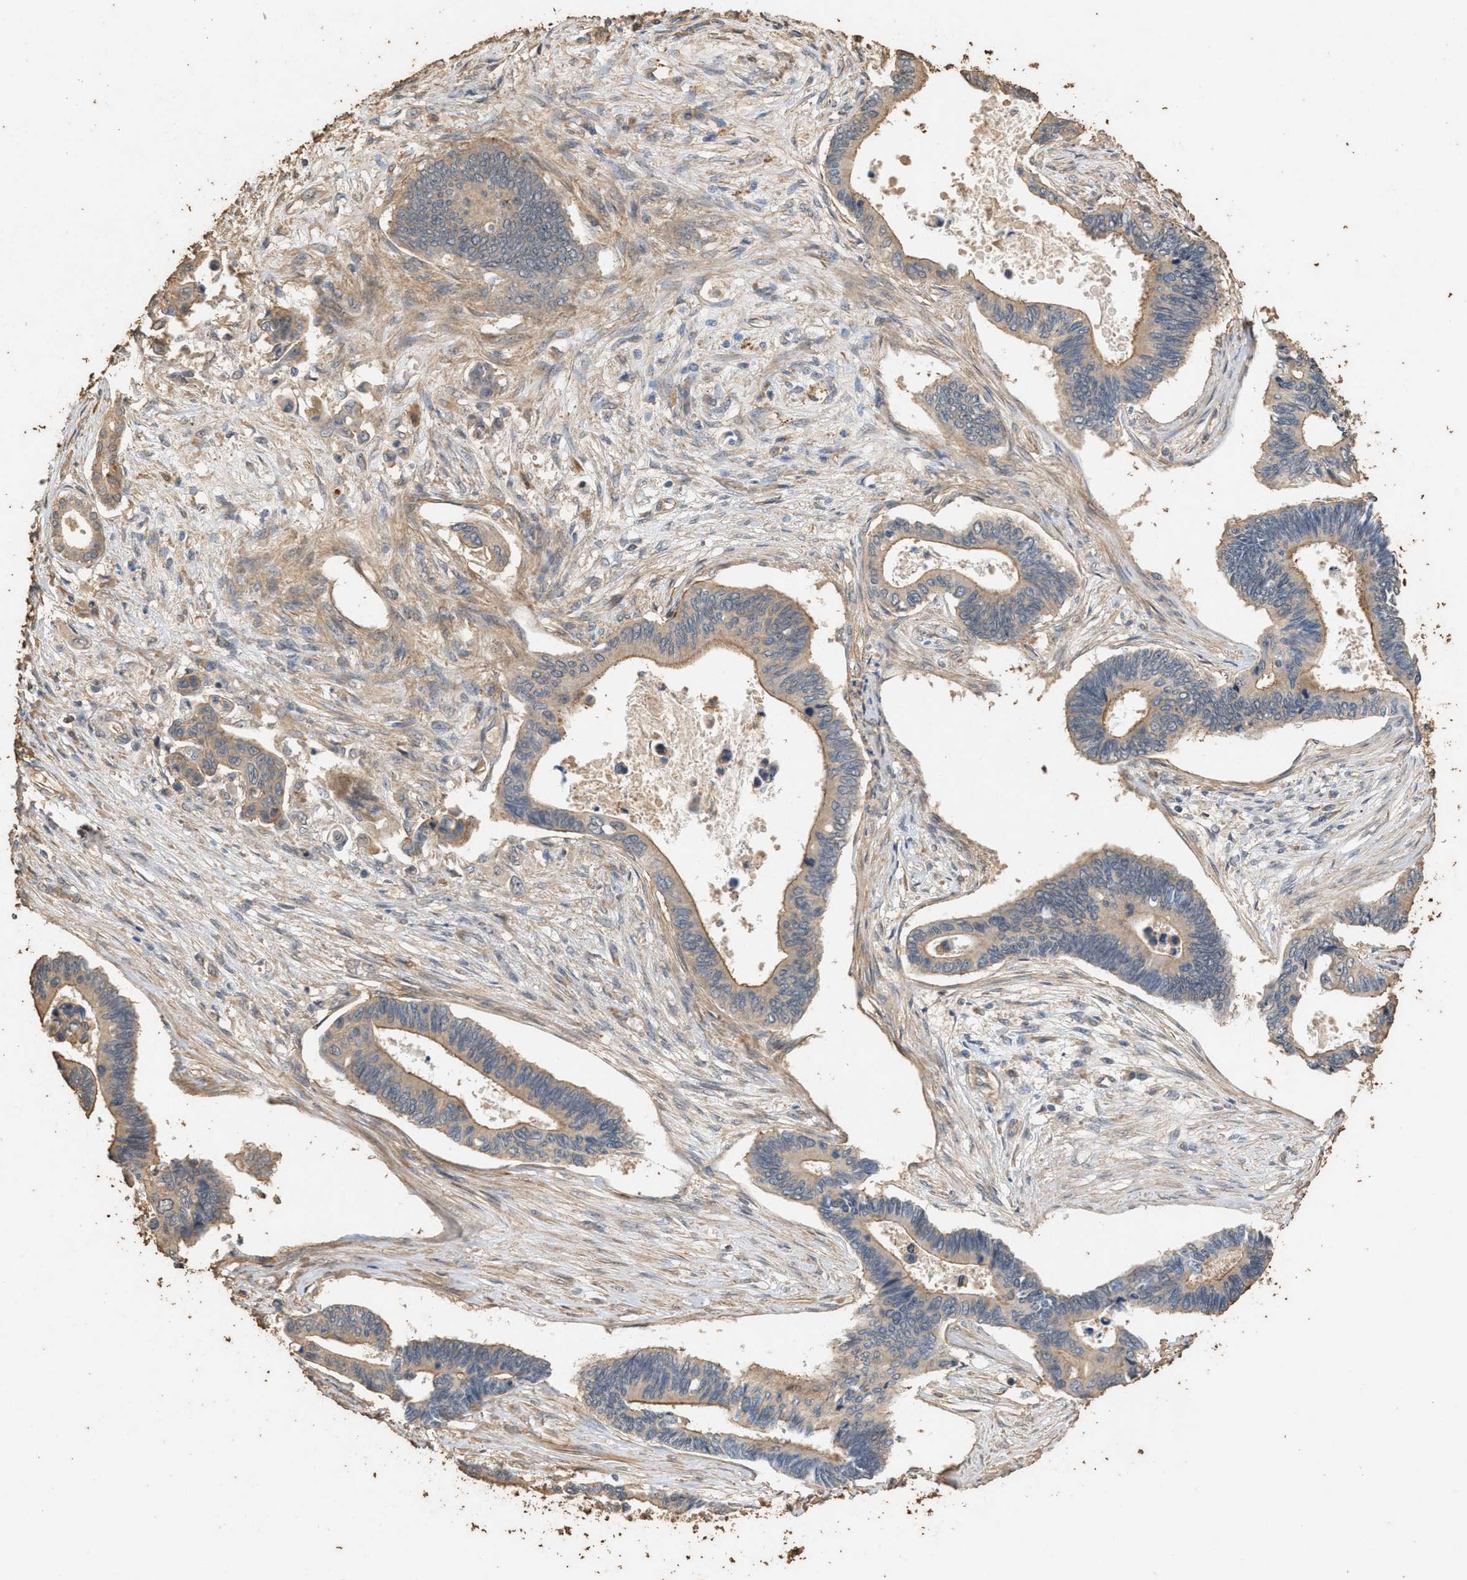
{"staining": {"intensity": "weak", "quantity": "25%-75%", "location": "cytoplasmic/membranous"}, "tissue": "pancreatic cancer", "cell_type": "Tumor cells", "image_type": "cancer", "snomed": [{"axis": "morphology", "description": "Adenocarcinoma, NOS"}, {"axis": "topography", "description": "Pancreas"}], "caption": "There is low levels of weak cytoplasmic/membranous positivity in tumor cells of pancreatic cancer, as demonstrated by immunohistochemical staining (brown color).", "gene": "DCAF7", "patient": {"sex": "female", "age": 70}}